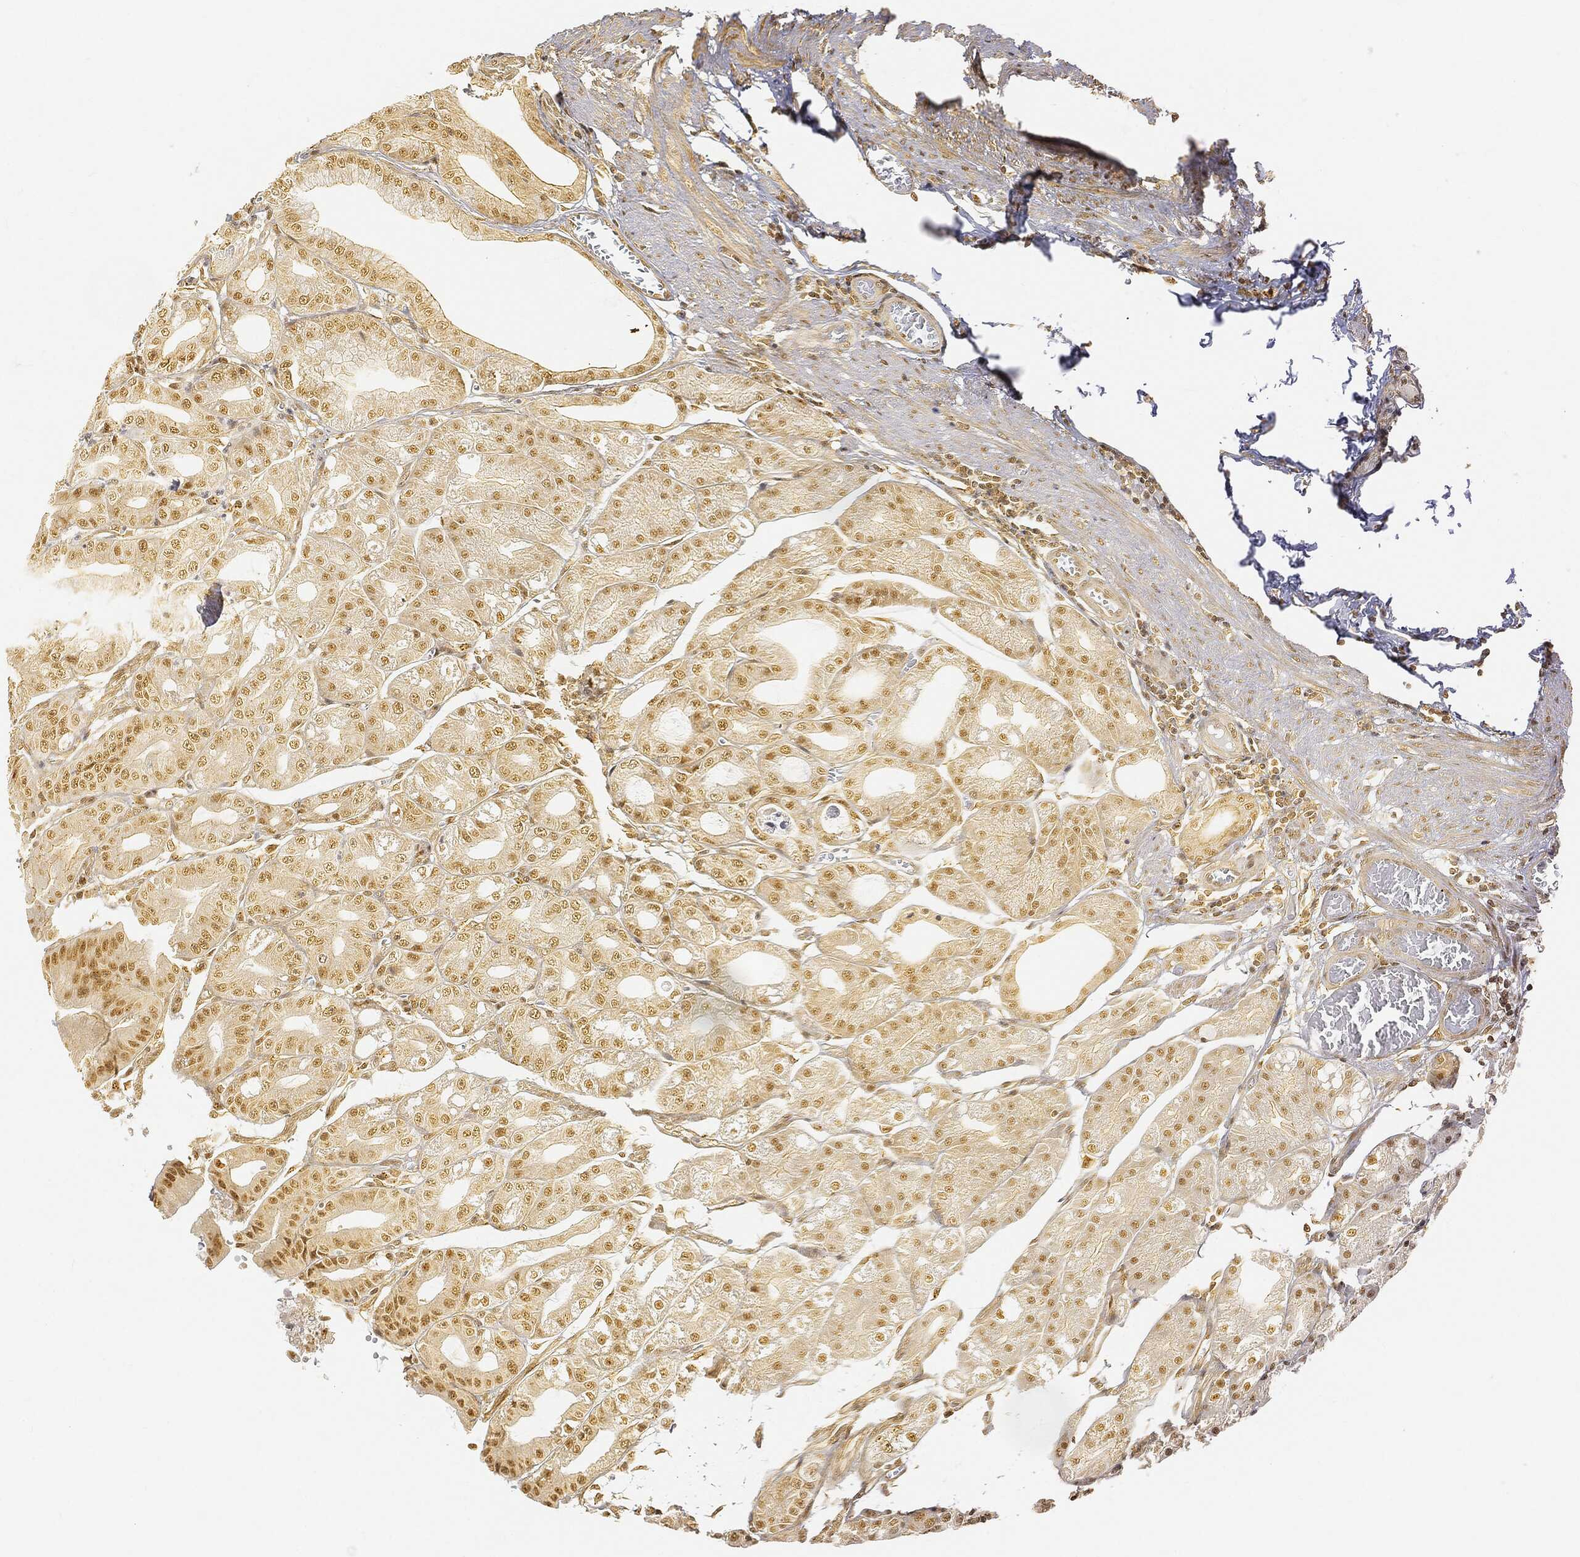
{"staining": {"intensity": "moderate", "quantity": ">75%", "location": "cytoplasmic/membranous,nuclear"}, "tissue": "stomach", "cell_type": "Glandular cells", "image_type": "normal", "snomed": [{"axis": "morphology", "description": "Normal tissue, NOS"}, {"axis": "topography", "description": "Stomach"}], "caption": "Immunohistochemistry (DAB (3,3'-diaminobenzidine)) staining of normal human stomach reveals moderate cytoplasmic/membranous,nuclear protein staining in about >75% of glandular cells.", "gene": "RSRC2", "patient": {"sex": "male", "age": 71}}